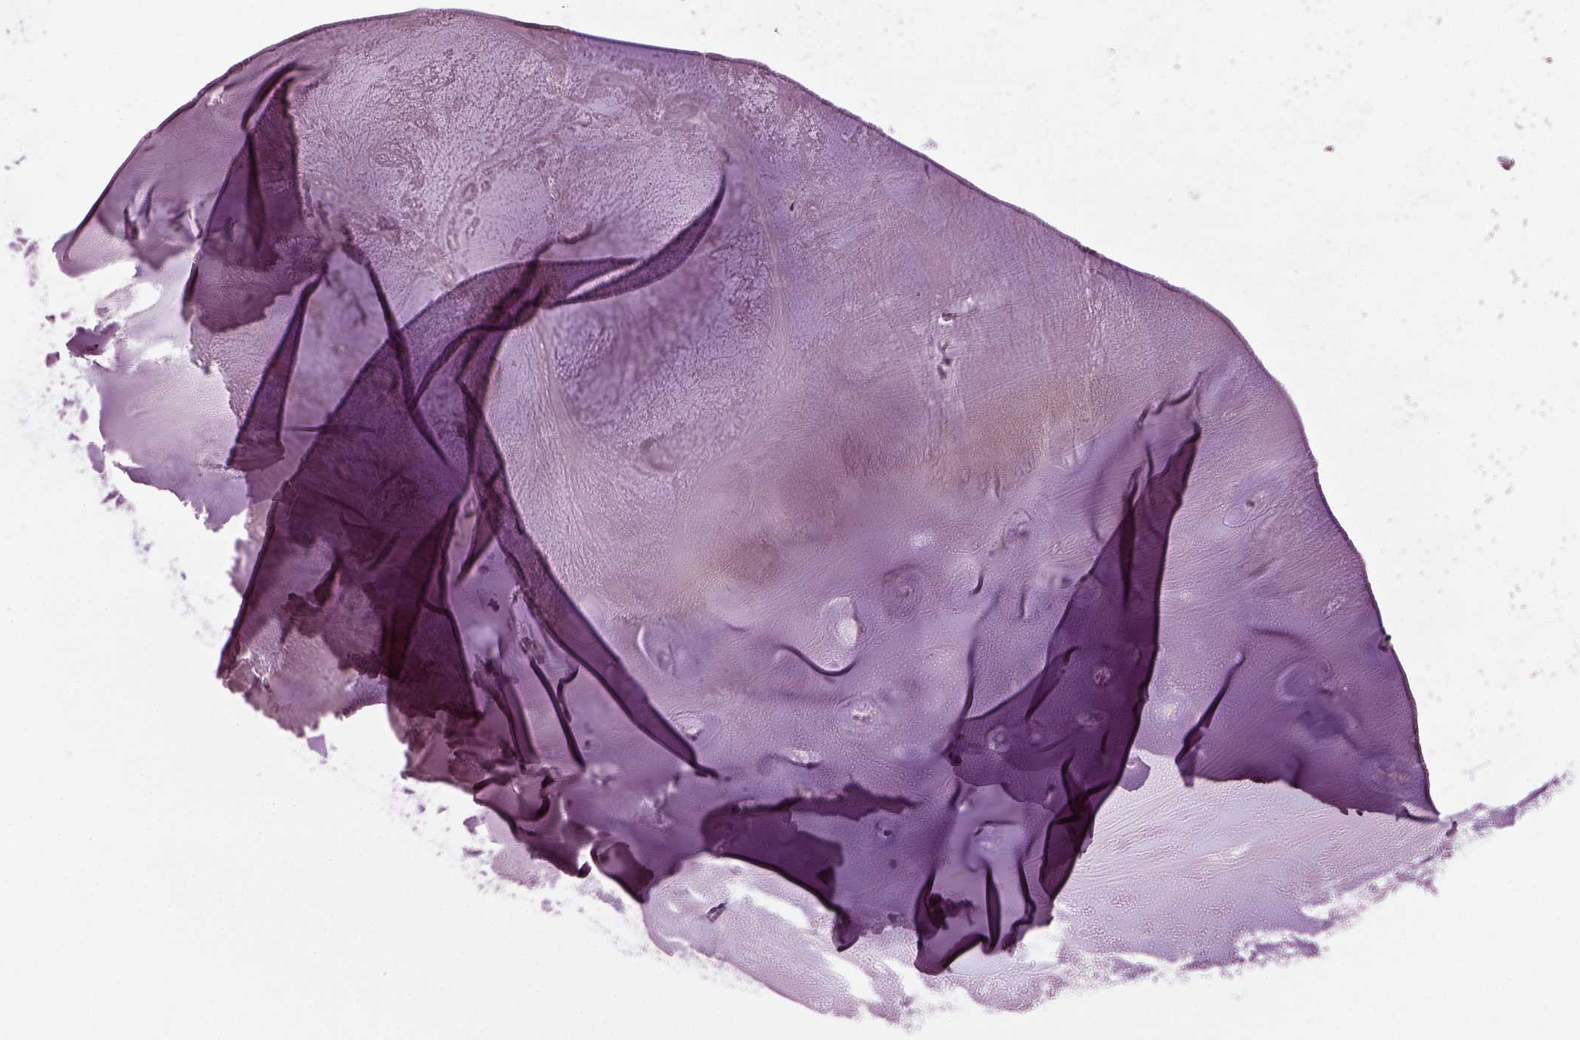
{"staining": {"intensity": "negative", "quantity": "none", "location": "none"}, "tissue": "soft tissue", "cell_type": "Chondrocytes", "image_type": "normal", "snomed": [{"axis": "morphology", "description": "Normal tissue, NOS"}, {"axis": "morphology", "description": "Squamous cell carcinoma, NOS"}, {"axis": "topography", "description": "Cartilage tissue"}, {"axis": "topography", "description": "Lung"}], "caption": "This is an immunohistochemistry micrograph of unremarkable human soft tissue. There is no staining in chondrocytes.", "gene": "TMEM231", "patient": {"sex": "male", "age": 66}}